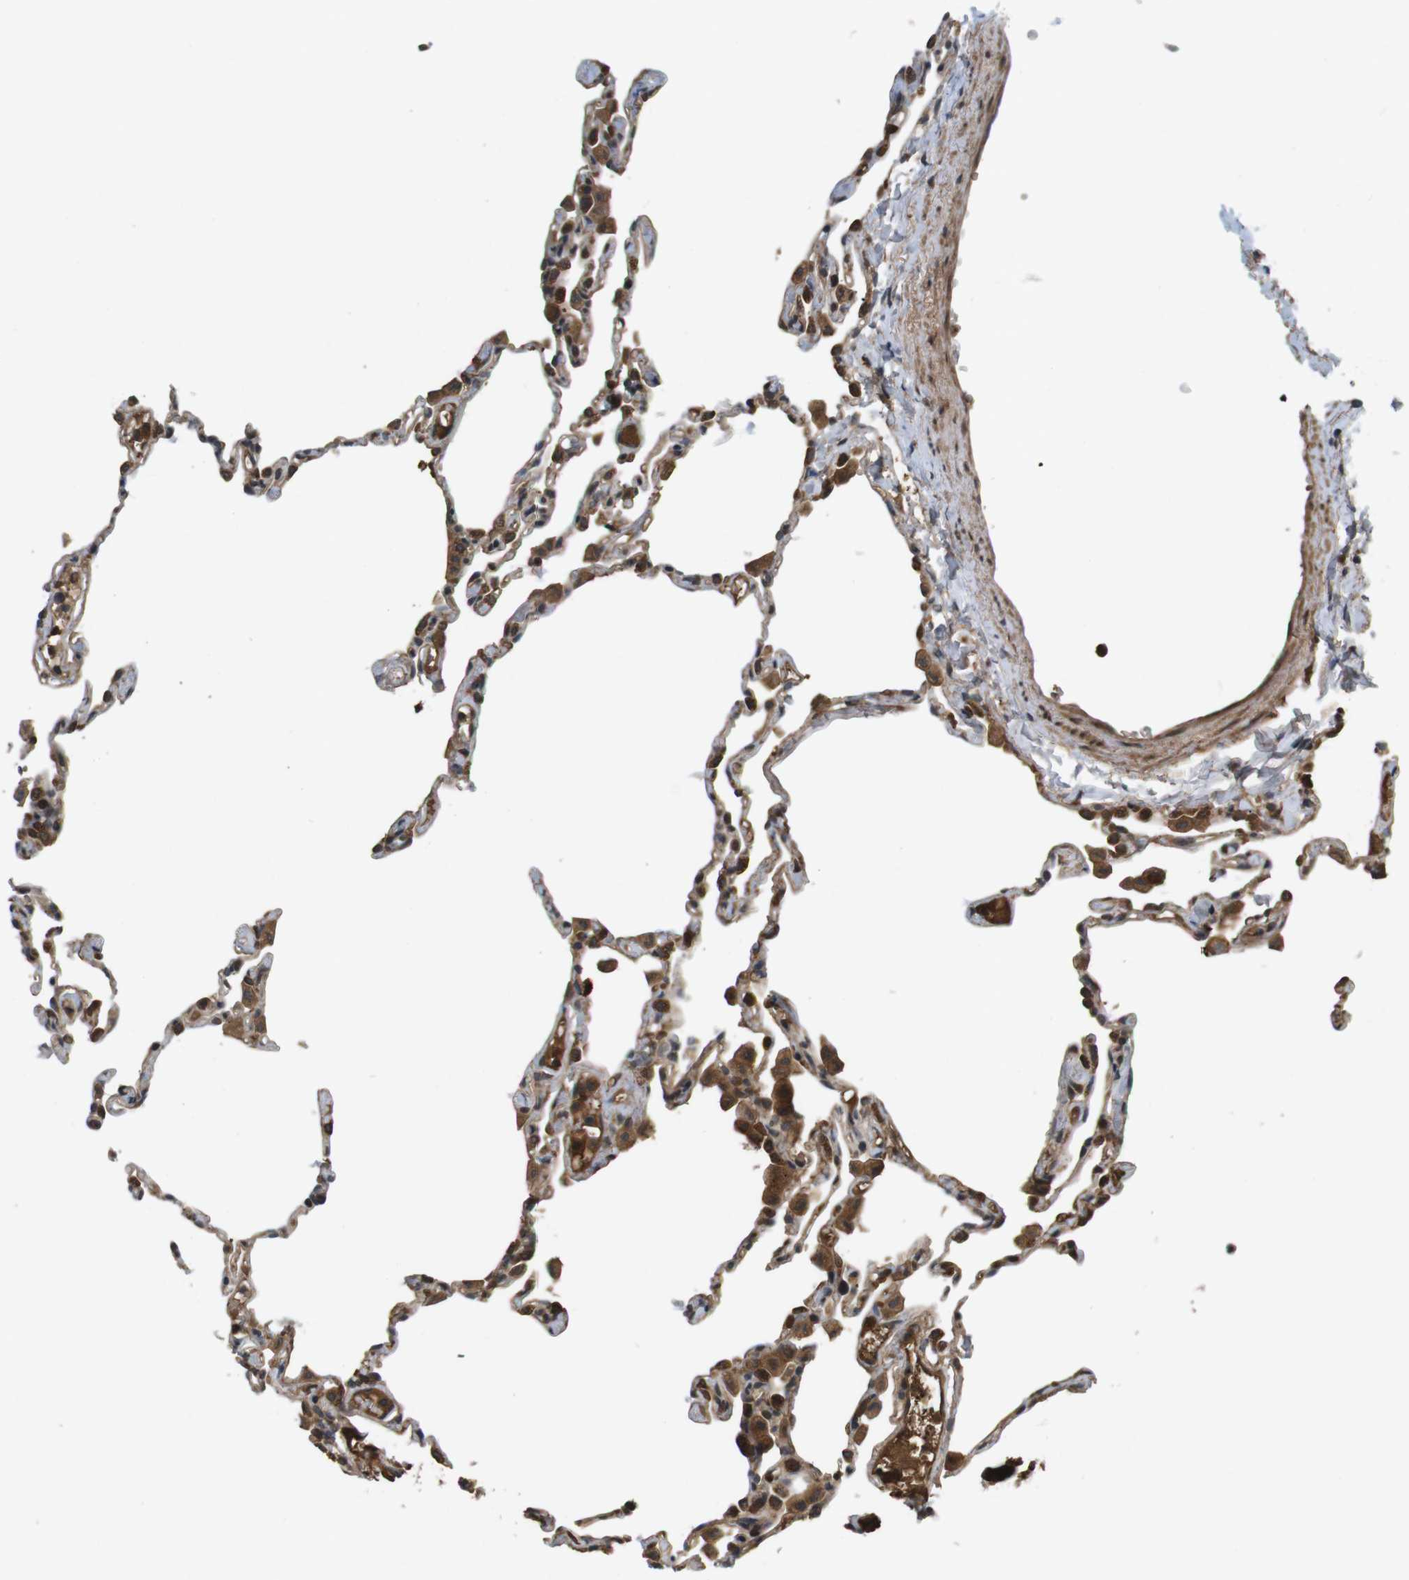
{"staining": {"intensity": "moderate", "quantity": ">75%", "location": "cytoplasmic/membranous"}, "tissue": "lung", "cell_type": "Alveolar cells", "image_type": "normal", "snomed": [{"axis": "morphology", "description": "Normal tissue, NOS"}, {"axis": "topography", "description": "Lung"}], "caption": "This image exhibits normal lung stained with IHC to label a protein in brown. The cytoplasmic/membranous of alveolar cells show moderate positivity for the protein. Nuclei are counter-stained blue.", "gene": "NFKBIE", "patient": {"sex": "female", "age": 49}}